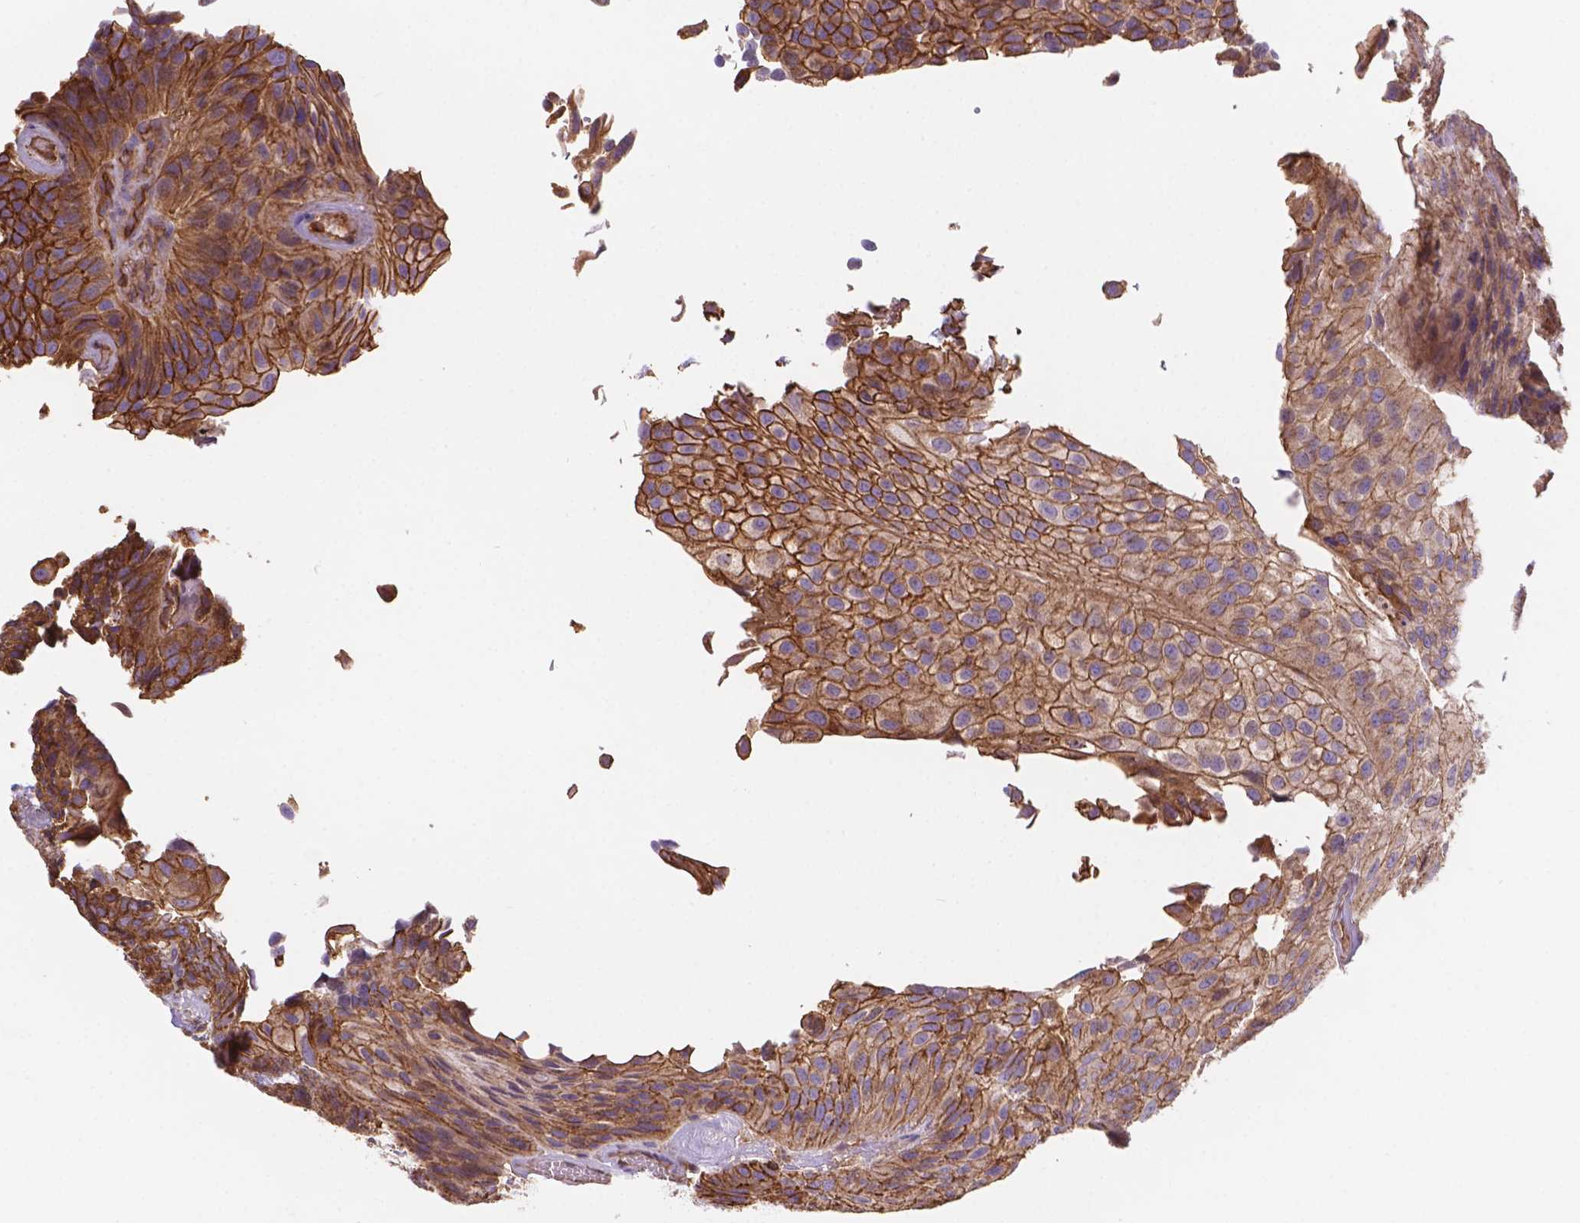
{"staining": {"intensity": "moderate", "quantity": ">75%", "location": "cytoplasmic/membranous"}, "tissue": "urothelial cancer", "cell_type": "Tumor cells", "image_type": "cancer", "snomed": [{"axis": "morphology", "description": "Urothelial carcinoma, NOS"}, {"axis": "topography", "description": "Urinary bladder"}], "caption": "Immunohistochemical staining of human urothelial cancer displays medium levels of moderate cytoplasmic/membranous expression in about >75% of tumor cells. (IHC, brightfield microscopy, high magnification).", "gene": "DMWD", "patient": {"sex": "male", "age": 87}}